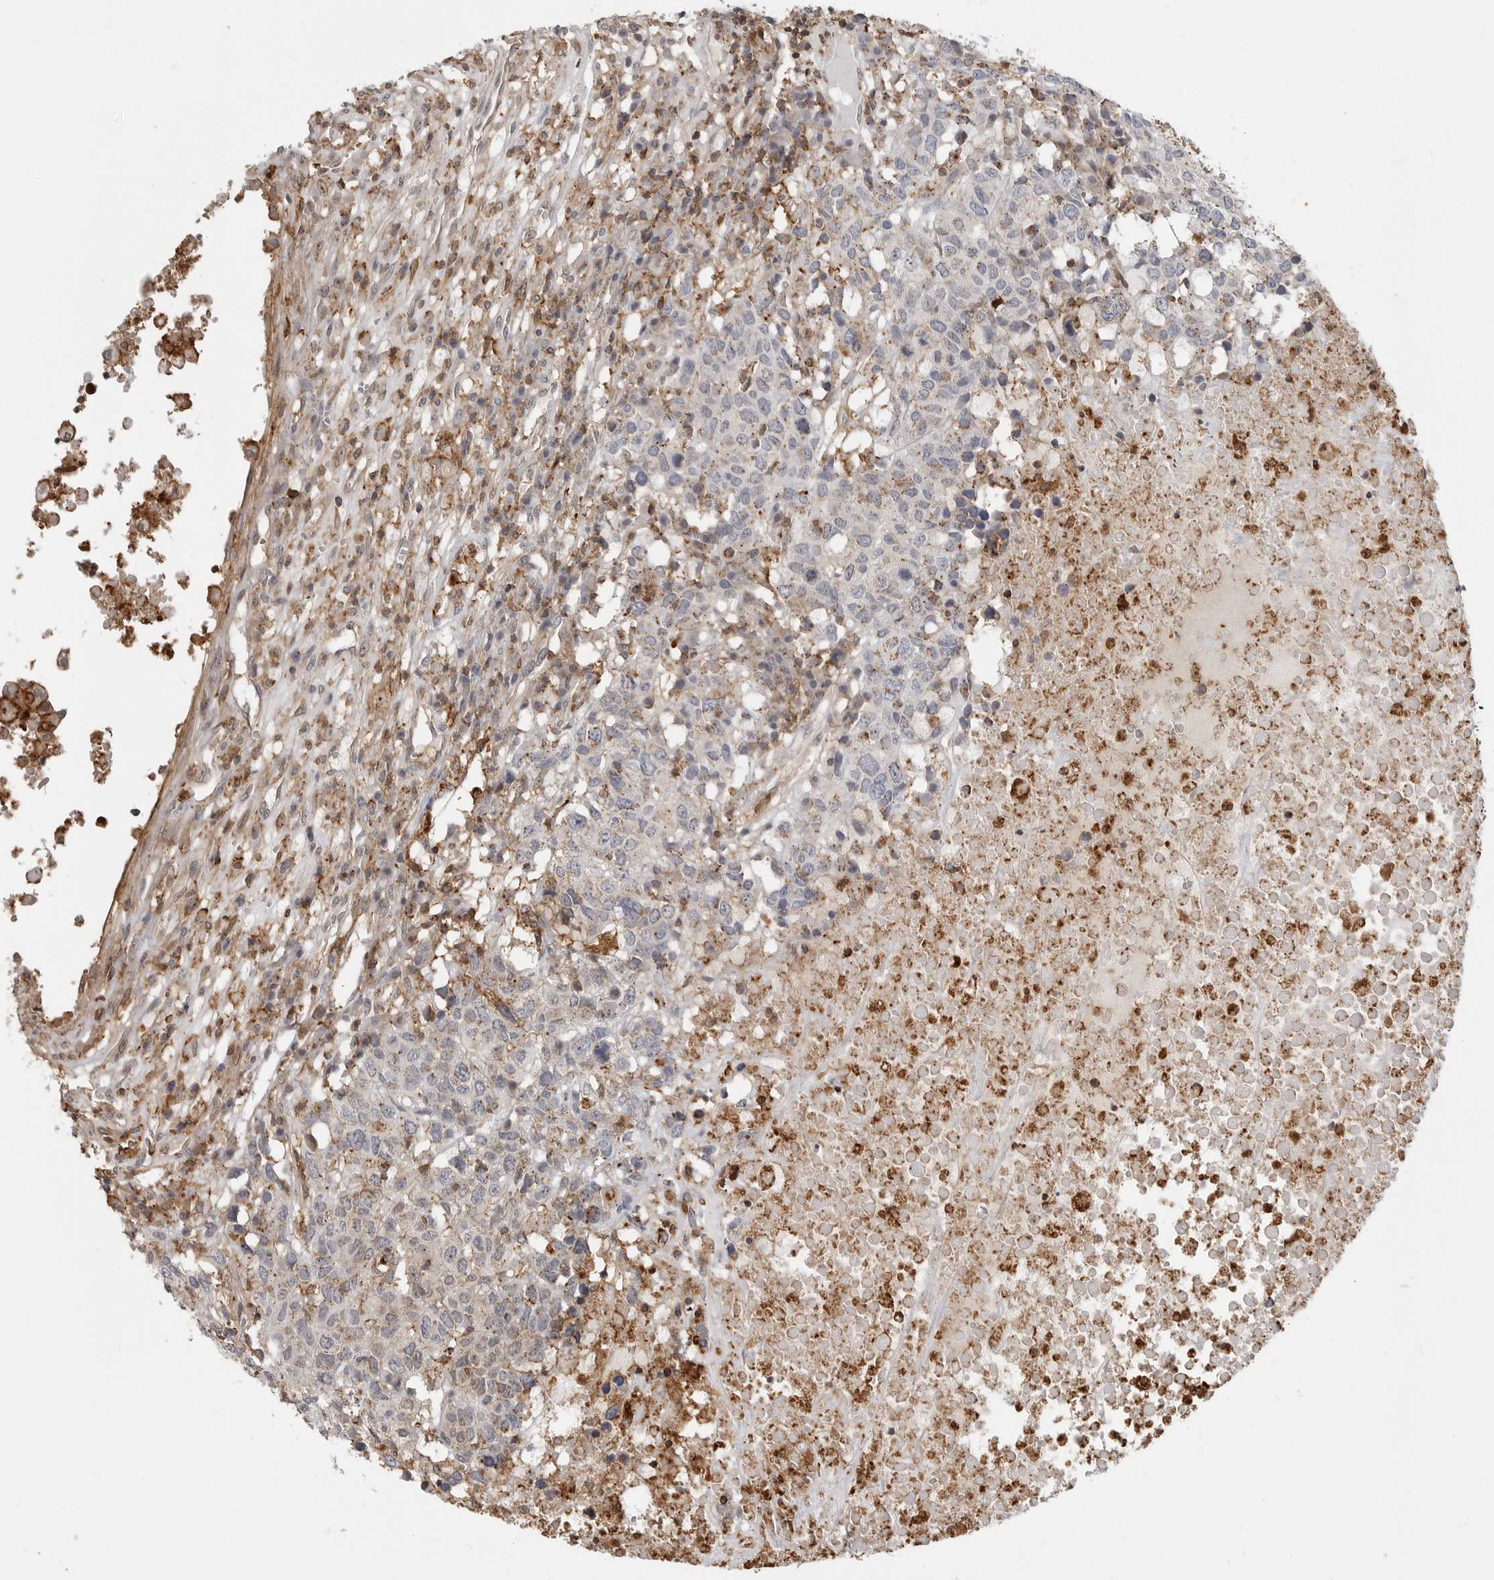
{"staining": {"intensity": "weak", "quantity": "<25%", "location": "cytoplasmic/membranous"}, "tissue": "head and neck cancer", "cell_type": "Tumor cells", "image_type": "cancer", "snomed": [{"axis": "morphology", "description": "Squamous cell carcinoma, NOS"}, {"axis": "topography", "description": "Head-Neck"}], "caption": "Tumor cells show no significant staining in head and neck cancer (squamous cell carcinoma).", "gene": "ANXA11", "patient": {"sex": "male", "age": 66}}